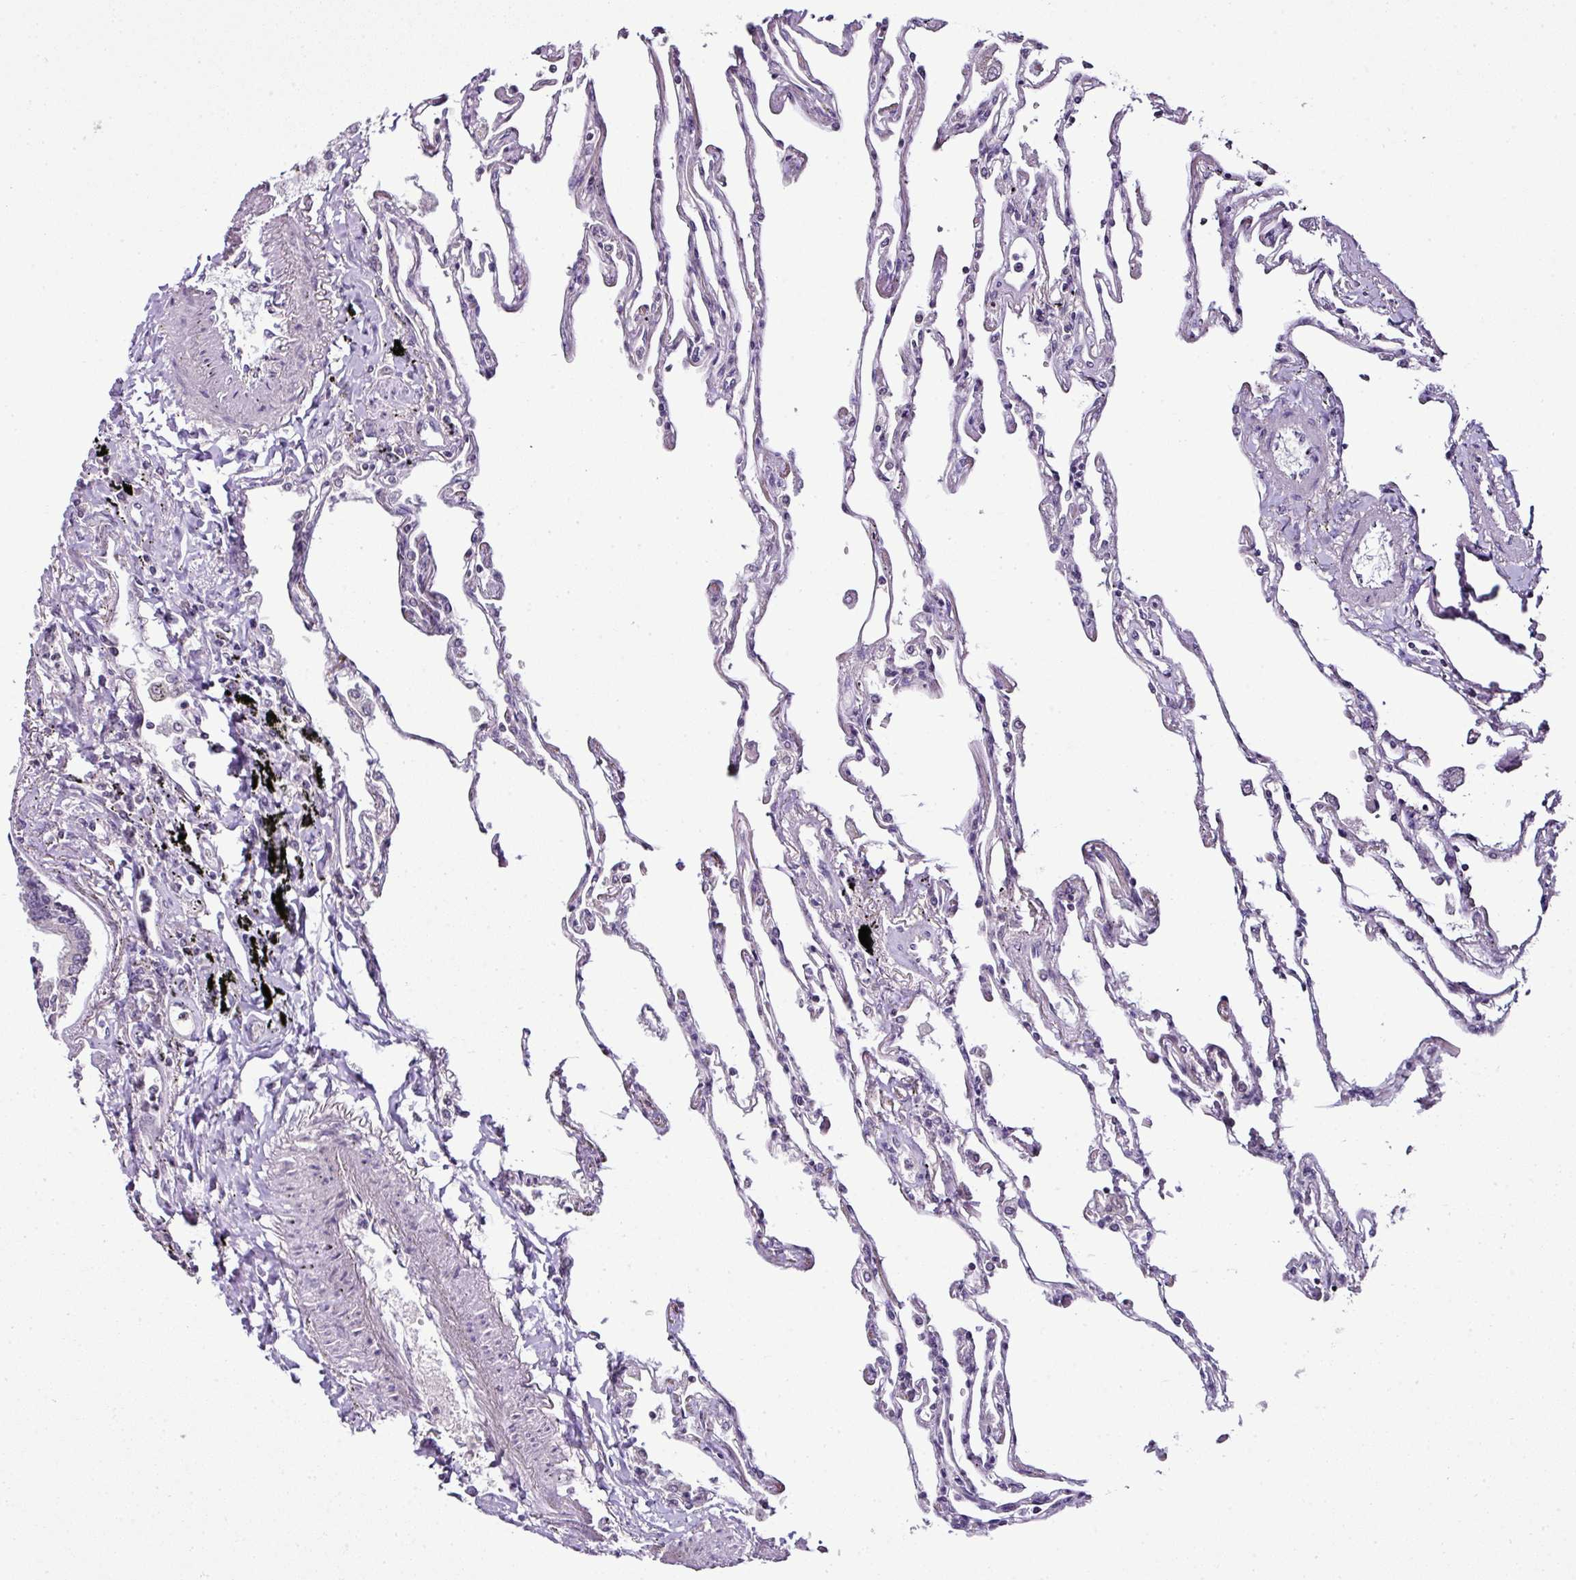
{"staining": {"intensity": "negative", "quantity": "none", "location": "none"}, "tissue": "lung", "cell_type": "Alveolar cells", "image_type": "normal", "snomed": [{"axis": "morphology", "description": "Normal tissue, NOS"}, {"axis": "topography", "description": "Lung"}], "caption": "The micrograph exhibits no staining of alveolar cells in benign lung. (Brightfield microscopy of DAB (3,3'-diaminobenzidine) IHC at high magnification).", "gene": "TEX30", "patient": {"sex": "female", "age": 67}}